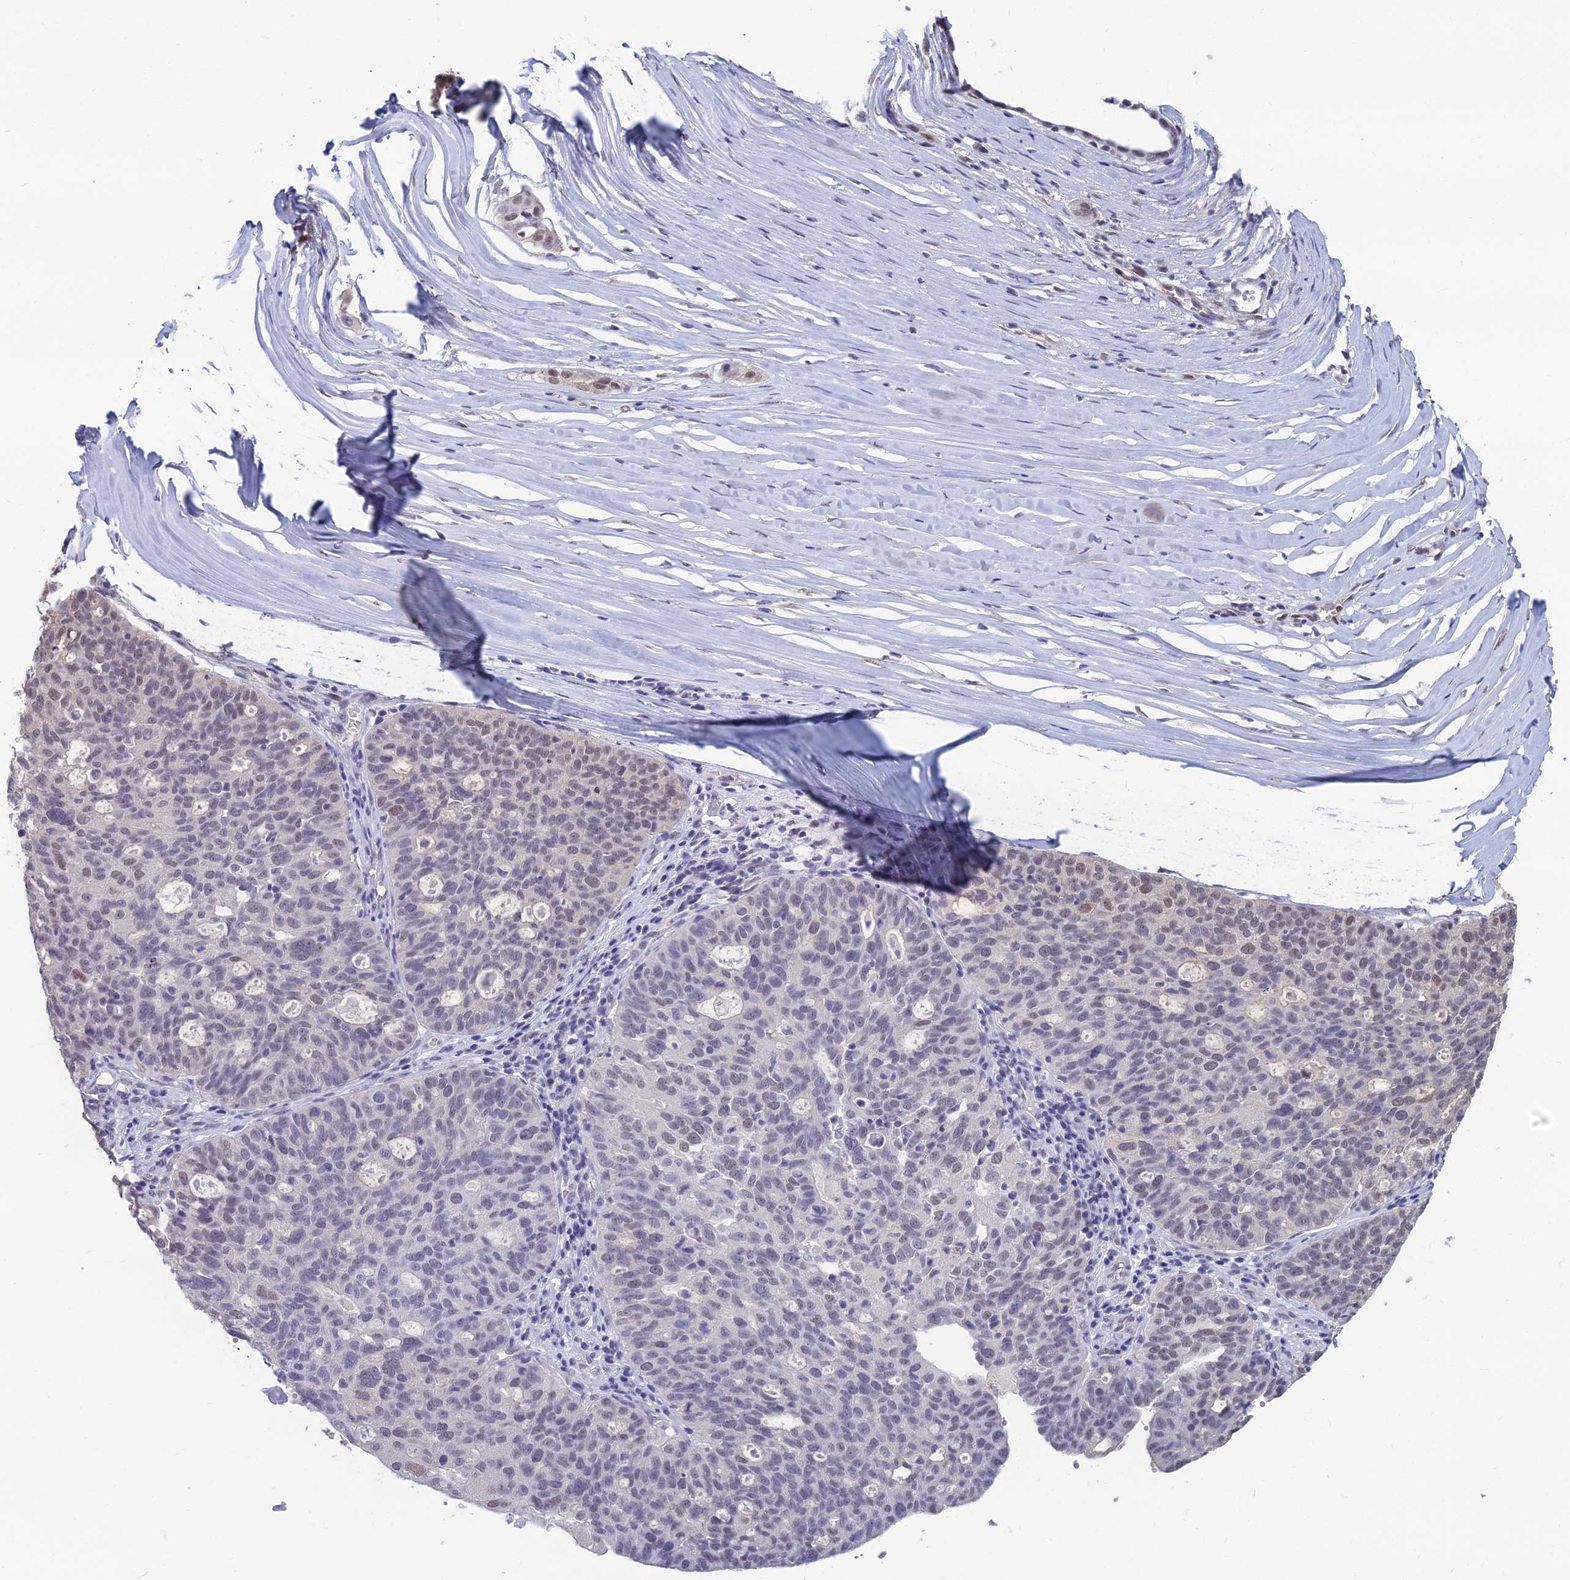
{"staining": {"intensity": "weak", "quantity": "<25%", "location": "nuclear"}, "tissue": "ovarian cancer", "cell_type": "Tumor cells", "image_type": "cancer", "snomed": [{"axis": "morphology", "description": "Cystadenocarcinoma, serous, NOS"}, {"axis": "topography", "description": "Ovary"}], "caption": "Immunohistochemical staining of human serous cystadenocarcinoma (ovarian) reveals no significant expression in tumor cells.", "gene": "SRSF7", "patient": {"sex": "female", "age": 59}}